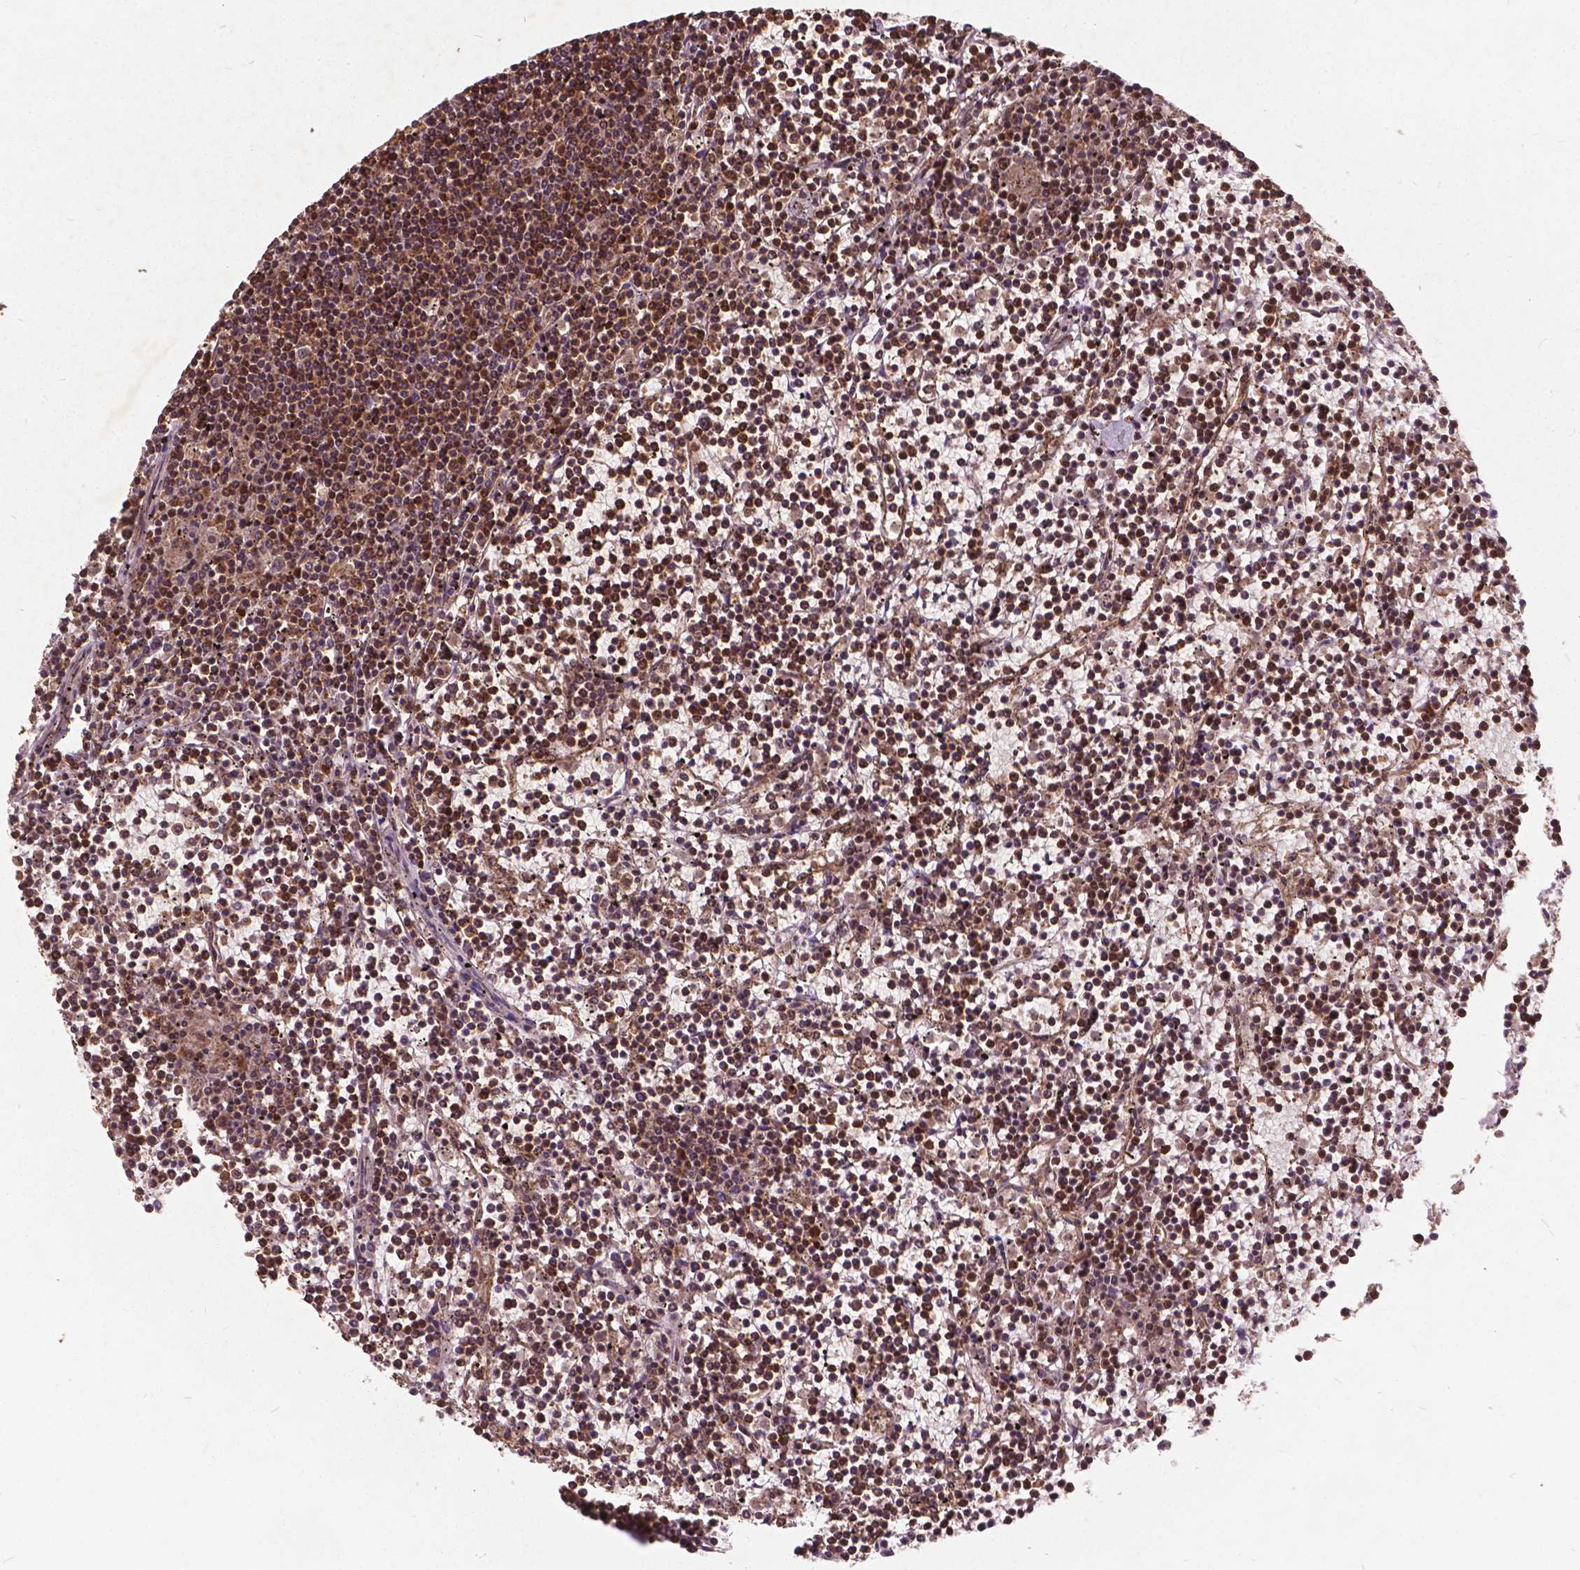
{"staining": {"intensity": "moderate", "quantity": ">75%", "location": "cytoplasmic/membranous"}, "tissue": "lymphoma", "cell_type": "Tumor cells", "image_type": "cancer", "snomed": [{"axis": "morphology", "description": "Malignant lymphoma, non-Hodgkin's type, Low grade"}, {"axis": "topography", "description": "Spleen"}], "caption": "IHC photomicrograph of neoplastic tissue: human lymphoma stained using IHC displays medium levels of moderate protein expression localized specifically in the cytoplasmic/membranous of tumor cells, appearing as a cytoplasmic/membranous brown color.", "gene": "UBXN2A", "patient": {"sex": "female", "age": 19}}